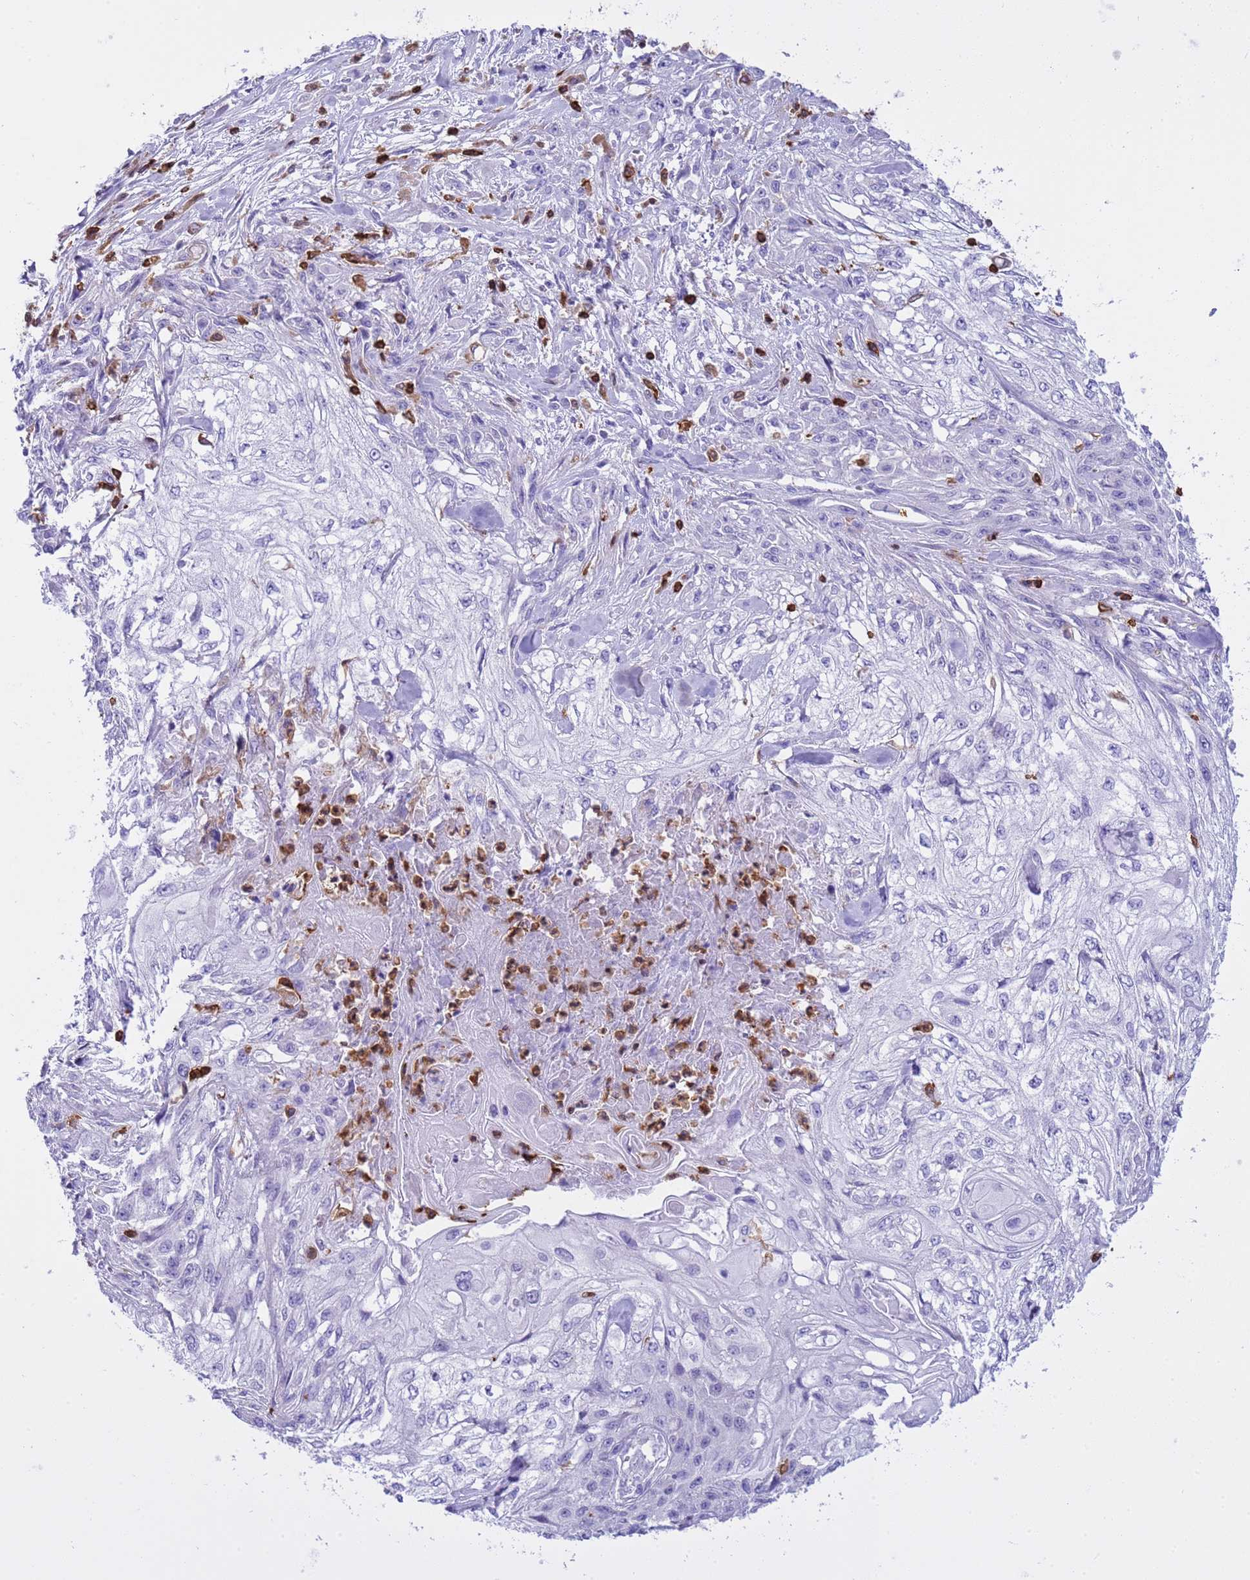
{"staining": {"intensity": "negative", "quantity": "none", "location": "none"}, "tissue": "skin cancer", "cell_type": "Tumor cells", "image_type": "cancer", "snomed": [{"axis": "morphology", "description": "Squamous cell carcinoma, NOS"}, {"axis": "morphology", "description": "Squamous cell carcinoma, metastatic, NOS"}, {"axis": "topography", "description": "Skin"}, {"axis": "topography", "description": "Lymph node"}], "caption": "DAB immunohistochemical staining of skin metastatic squamous cell carcinoma displays no significant expression in tumor cells.", "gene": "IRF5", "patient": {"sex": "male", "age": 75}}